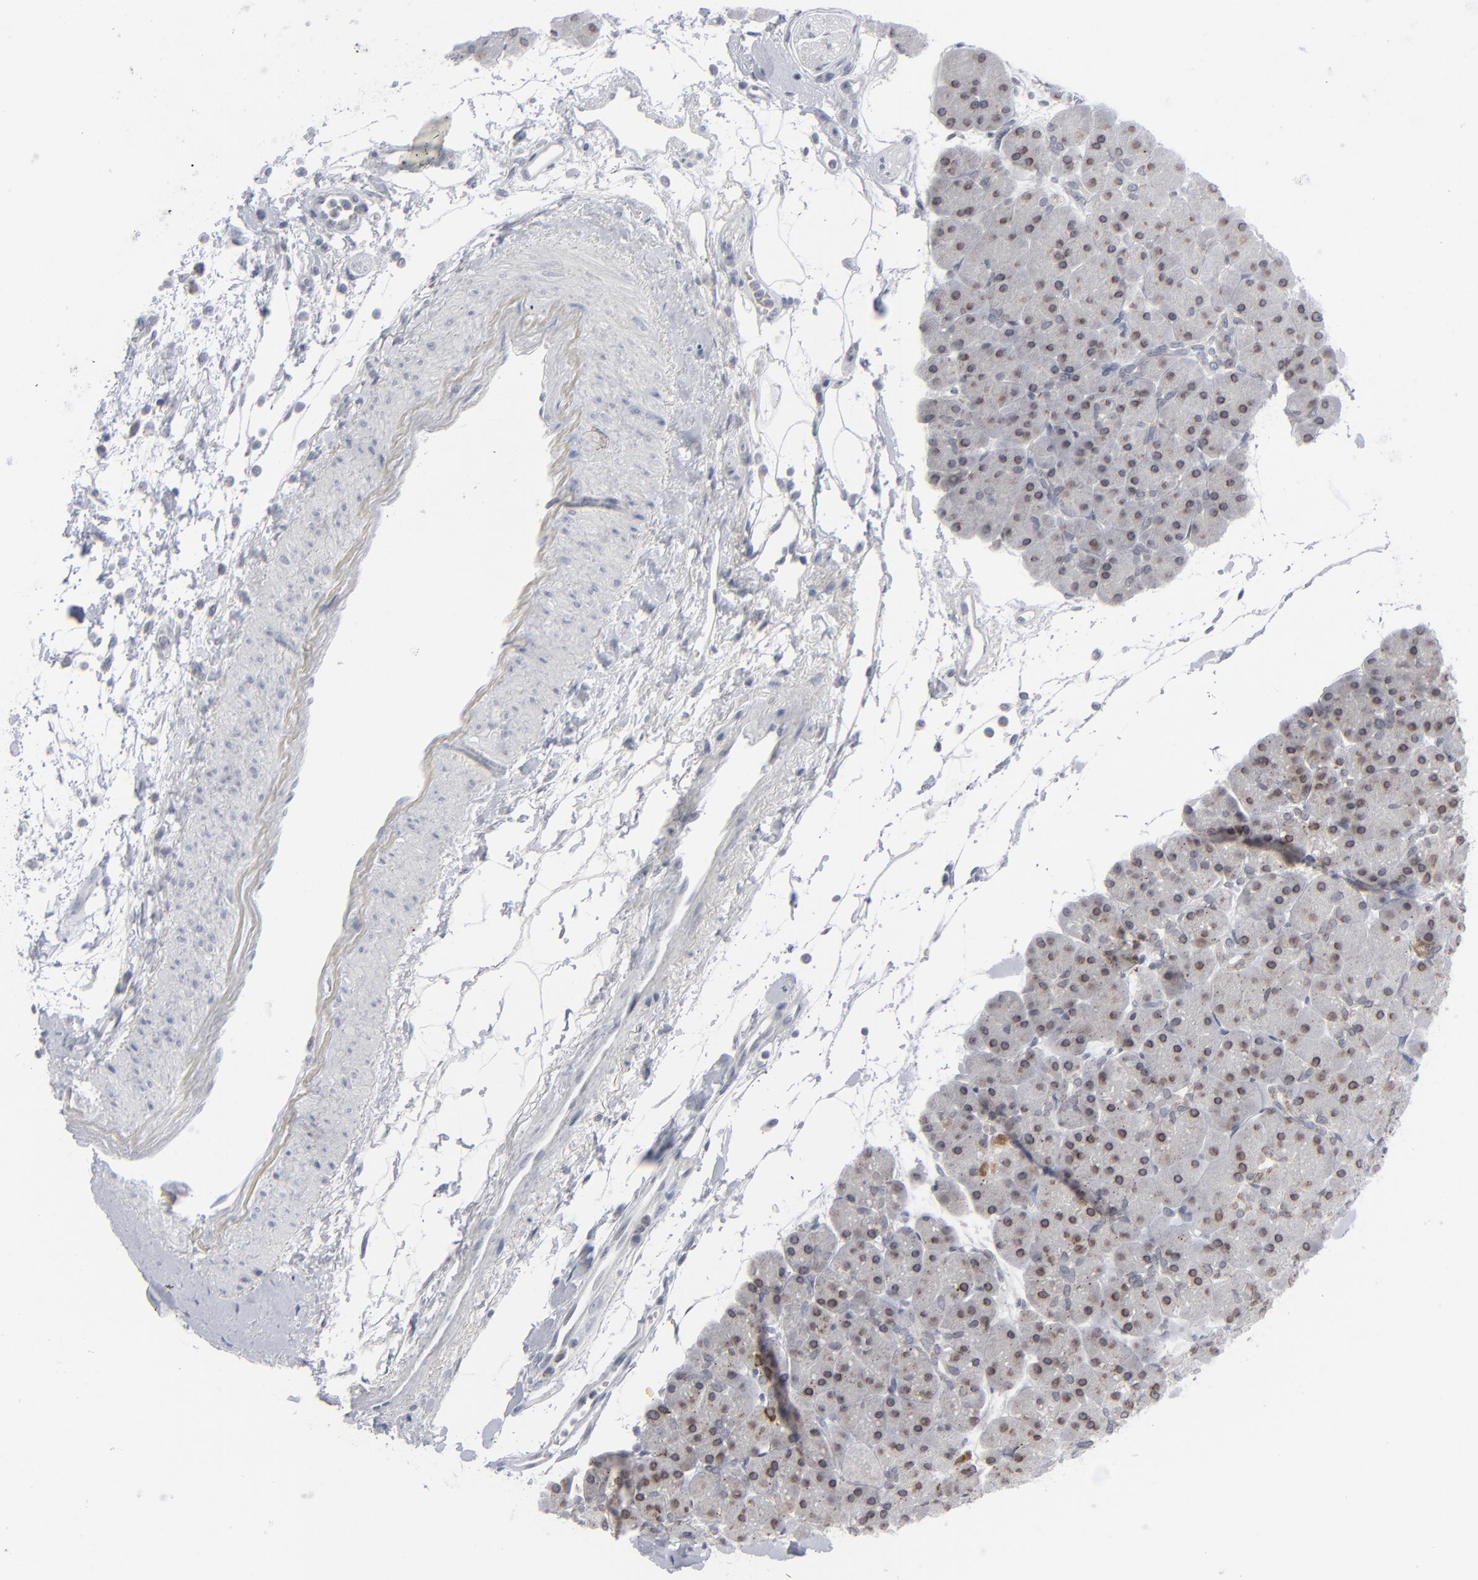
{"staining": {"intensity": "negative", "quantity": "none", "location": "none"}, "tissue": "pancreas", "cell_type": "Exocrine glandular cells", "image_type": "normal", "snomed": [{"axis": "morphology", "description": "Normal tissue, NOS"}, {"axis": "topography", "description": "Pancreas"}], "caption": "Exocrine glandular cells show no significant protein positivity in benign pancreas. The staining is performed using DAB brown chromogen with nuclei counter-stained in using hematoxylin.", "gene": "NUP88", "patient": {"sex": "male", "age": 66}}